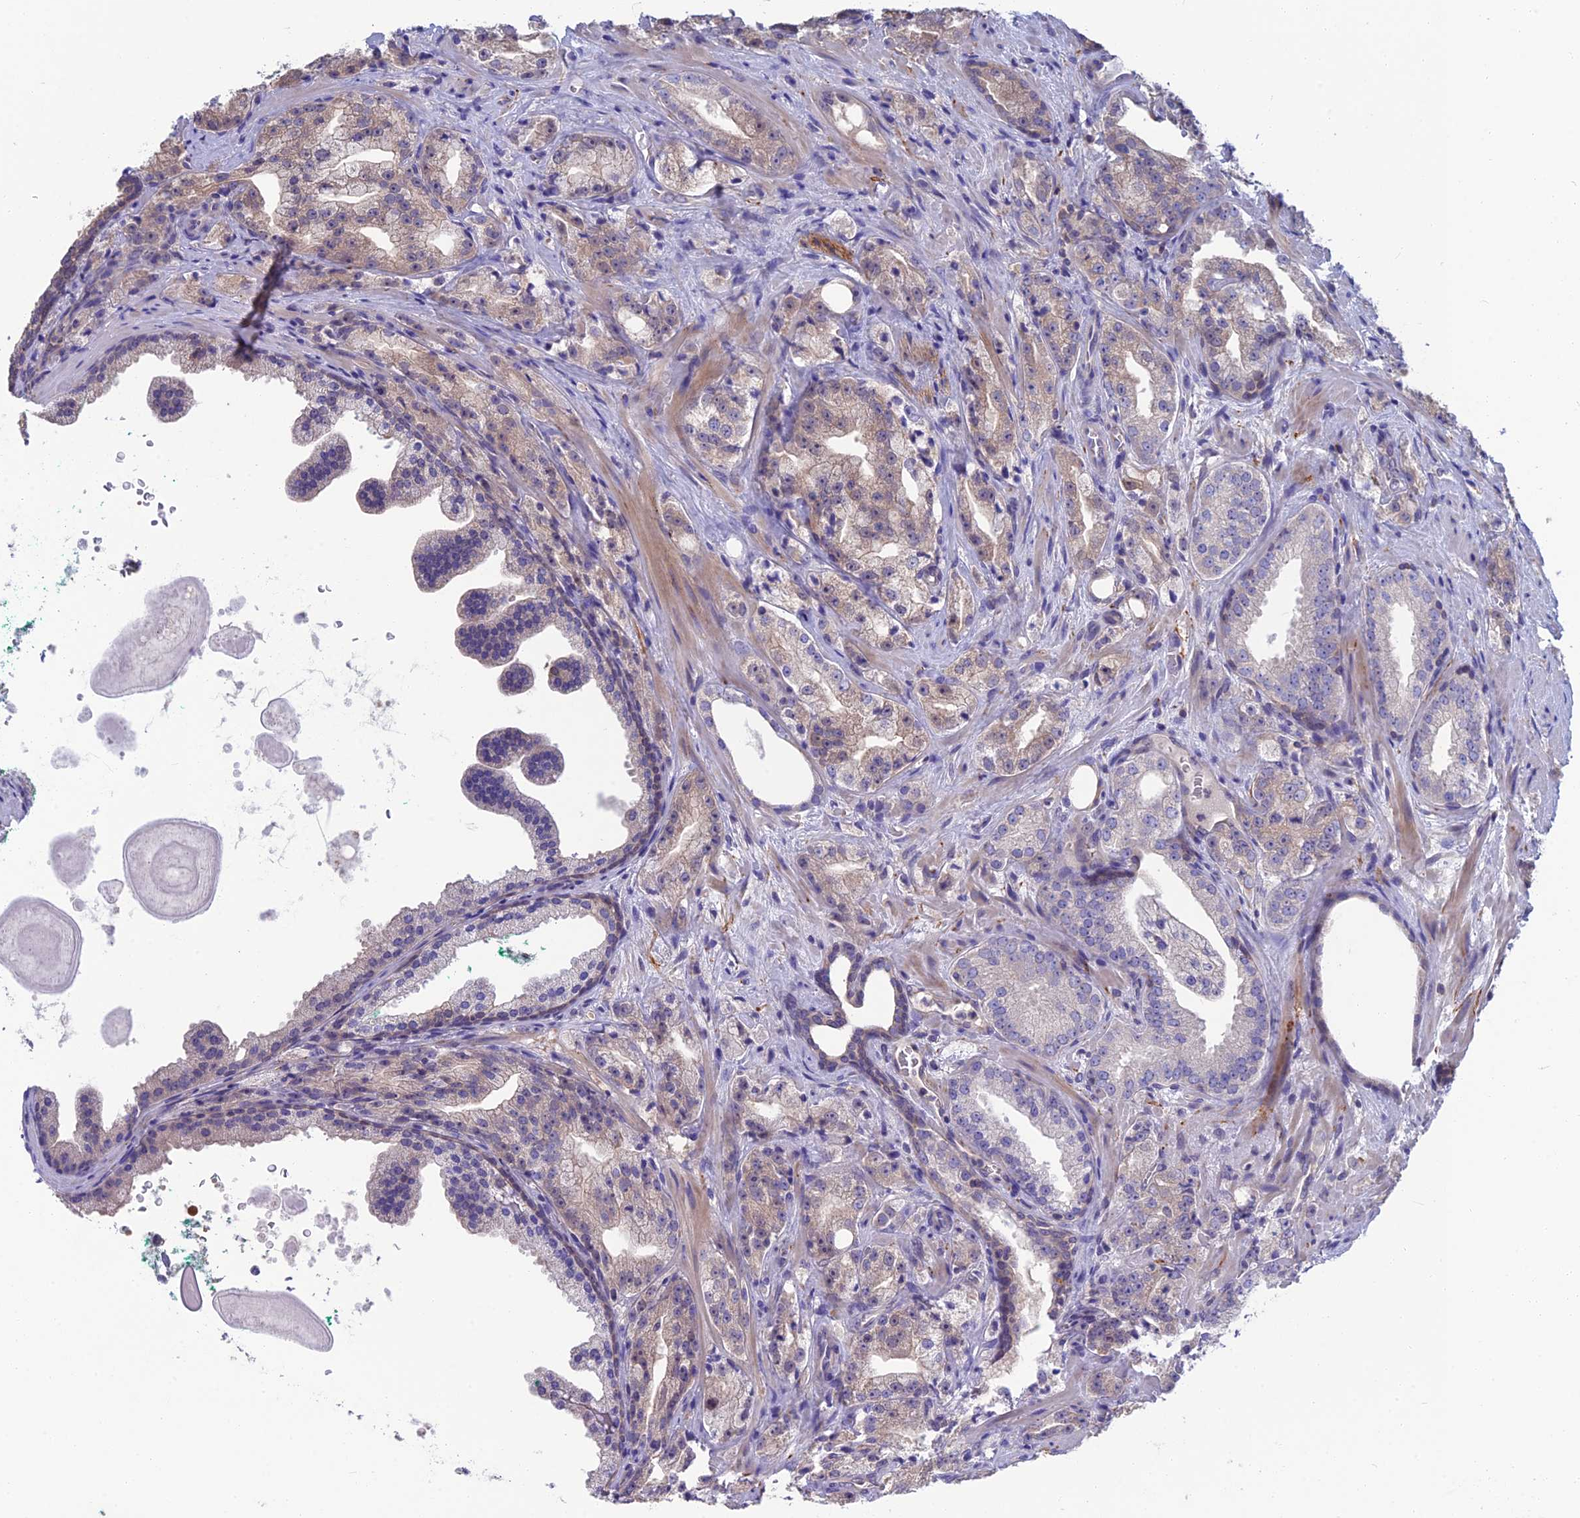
{"staining": {"intensity": "negative", "quantity": "none", "location": "none"}, "tissue": "prostate cancer", "cell_type": "Tumor cells", "image_type": "cancer", "snomed": [{"axis": "morphology", "description": "Adenocarcinoma, High grade"}, {"axis": "topography", "description": "Prostate"}], "caption": "A photomicrograph of human prostate cancer (adenocarcinoma (high-grade)) is negative for staining in tumor cells.", "gene": "SNAP91", "patient": {"sex": "male", "age": 64}}